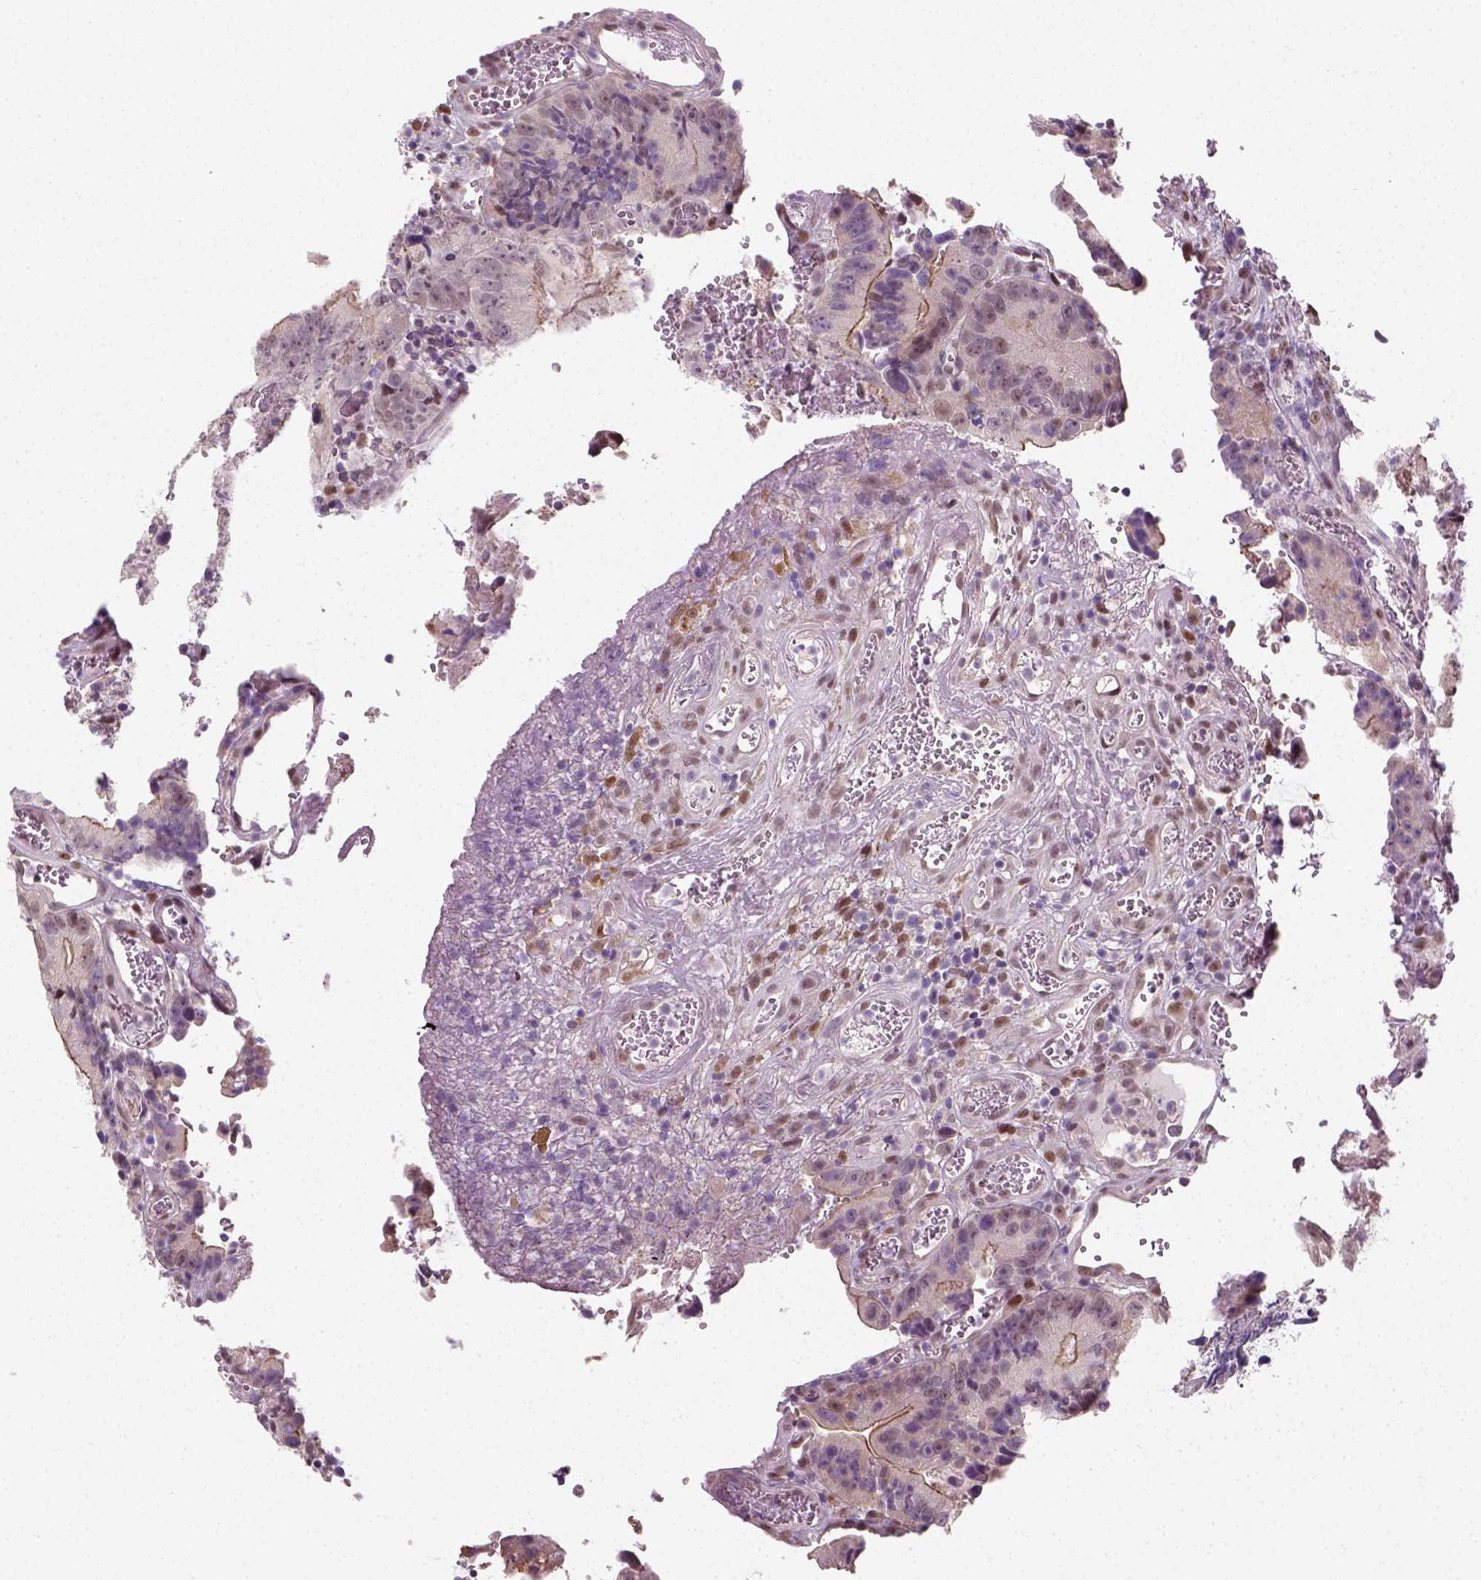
{"staining": {"intensity": "weak", "quantity": "<25%", "location": "nuclear"}, "tissue": "colorectal cancer", "cell_type": "Tumor cells", "image_type": "cancer", "snomed": [{"axis": "morphology", "description": "Adenocarcinoma, NOS"}, {"axis": "topography", "description": "Colon"}], "caption": "A photomicrograph of adenocarcinoma (colorectal) stained for a protein shows no brown staining in tumor cells. (Brightfield microscopy of DAB (3,3'-diaminobenzidine) immunohistochemistry at high magnification).", "gene": "C1orf112", "patient": {"sex": "female", "age": 86}}